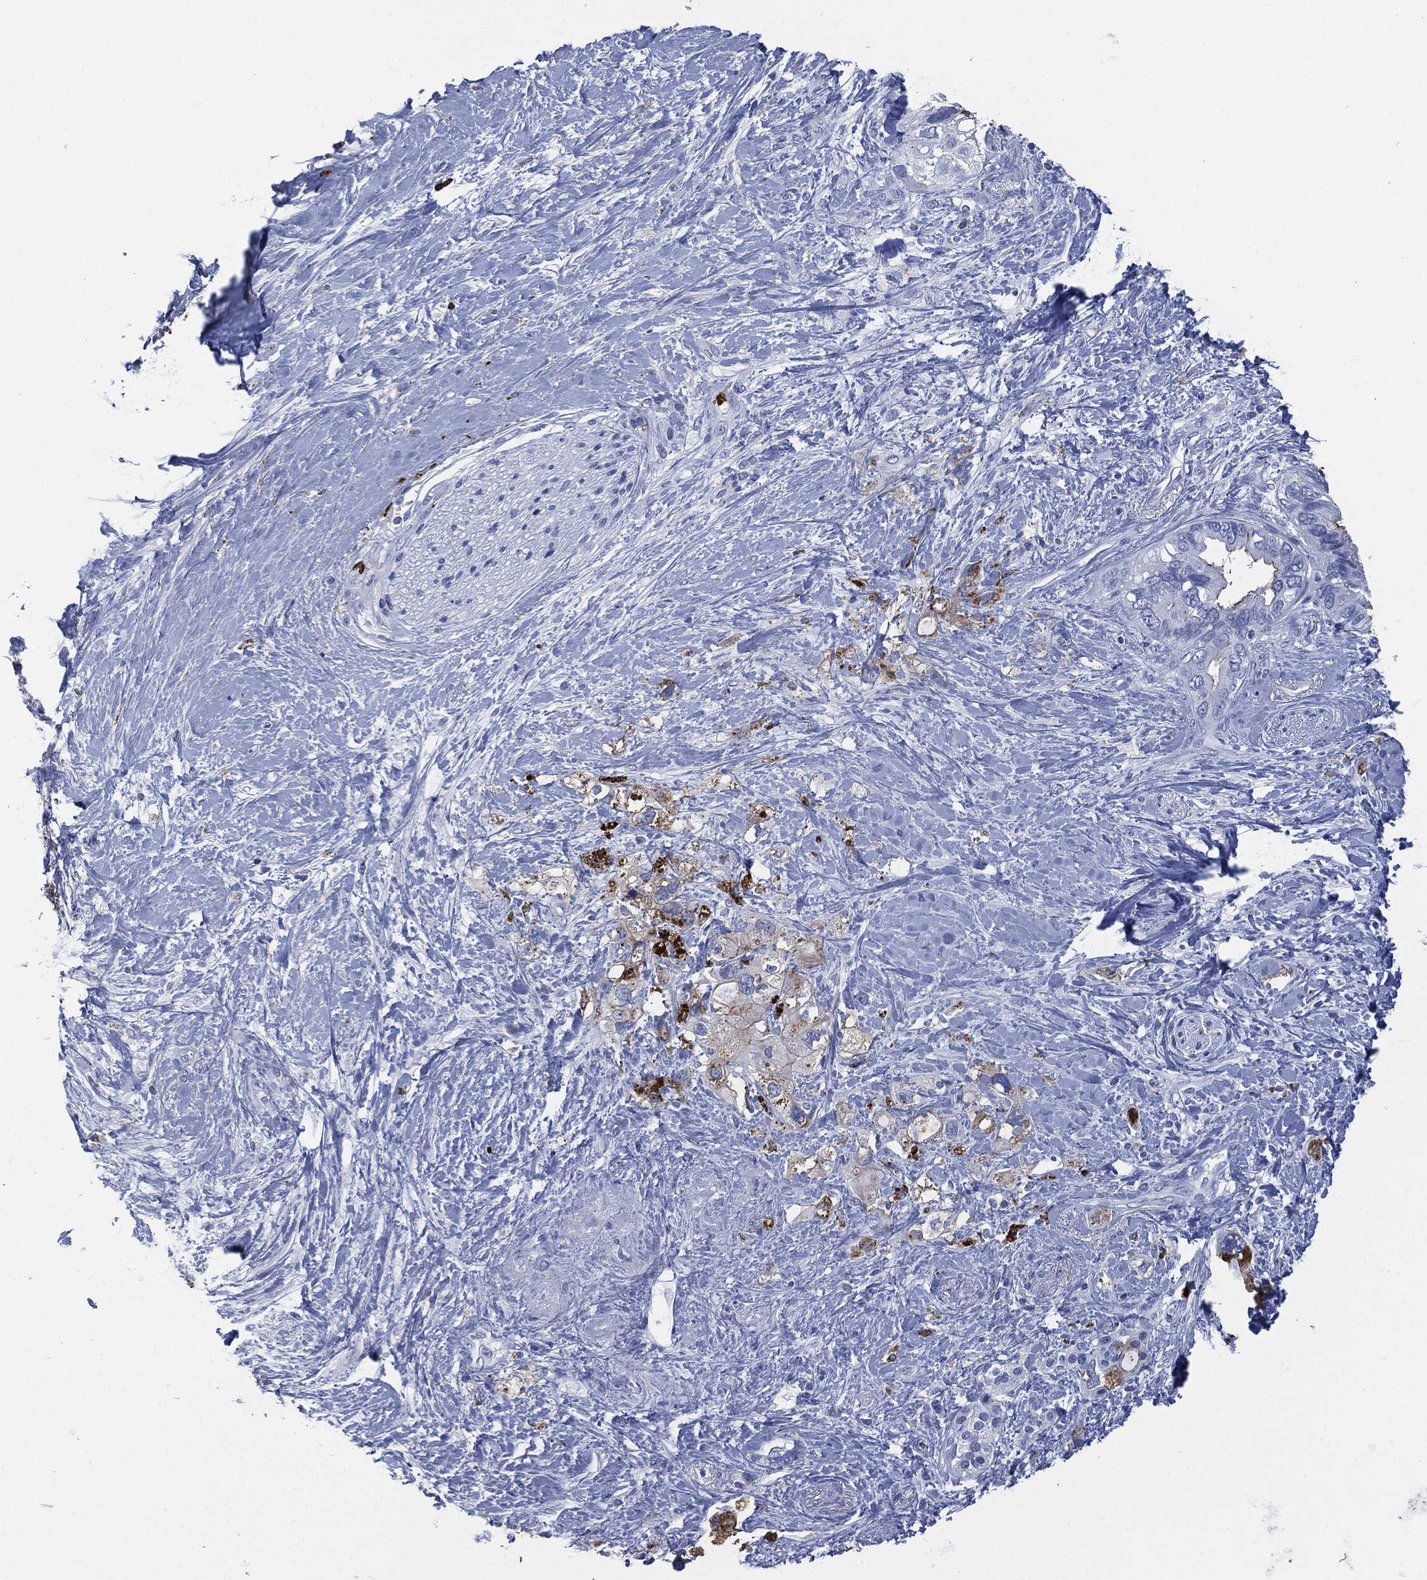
{"staining": {"intensity": "weak", "quantity": "<25%", "location": "cytoplasmic/membranous"}, "tissue": "pancreatic cancer", "cell_type": "Tumor cells", "image_type": "cancer", "snomed": [{"axis": "morphology", "description": "Adenocarcinoma, NOS"}, {"axis": "topography", "description": "Pancreas"}], "caption": "Immunohistochemistry image of human adenocarcinoma (pancreatic) stained for a protein (brown), which shows no staining in tumor cells.", "gene": "CEACAM8", "patient": {"sex": "female", "age": 56}}